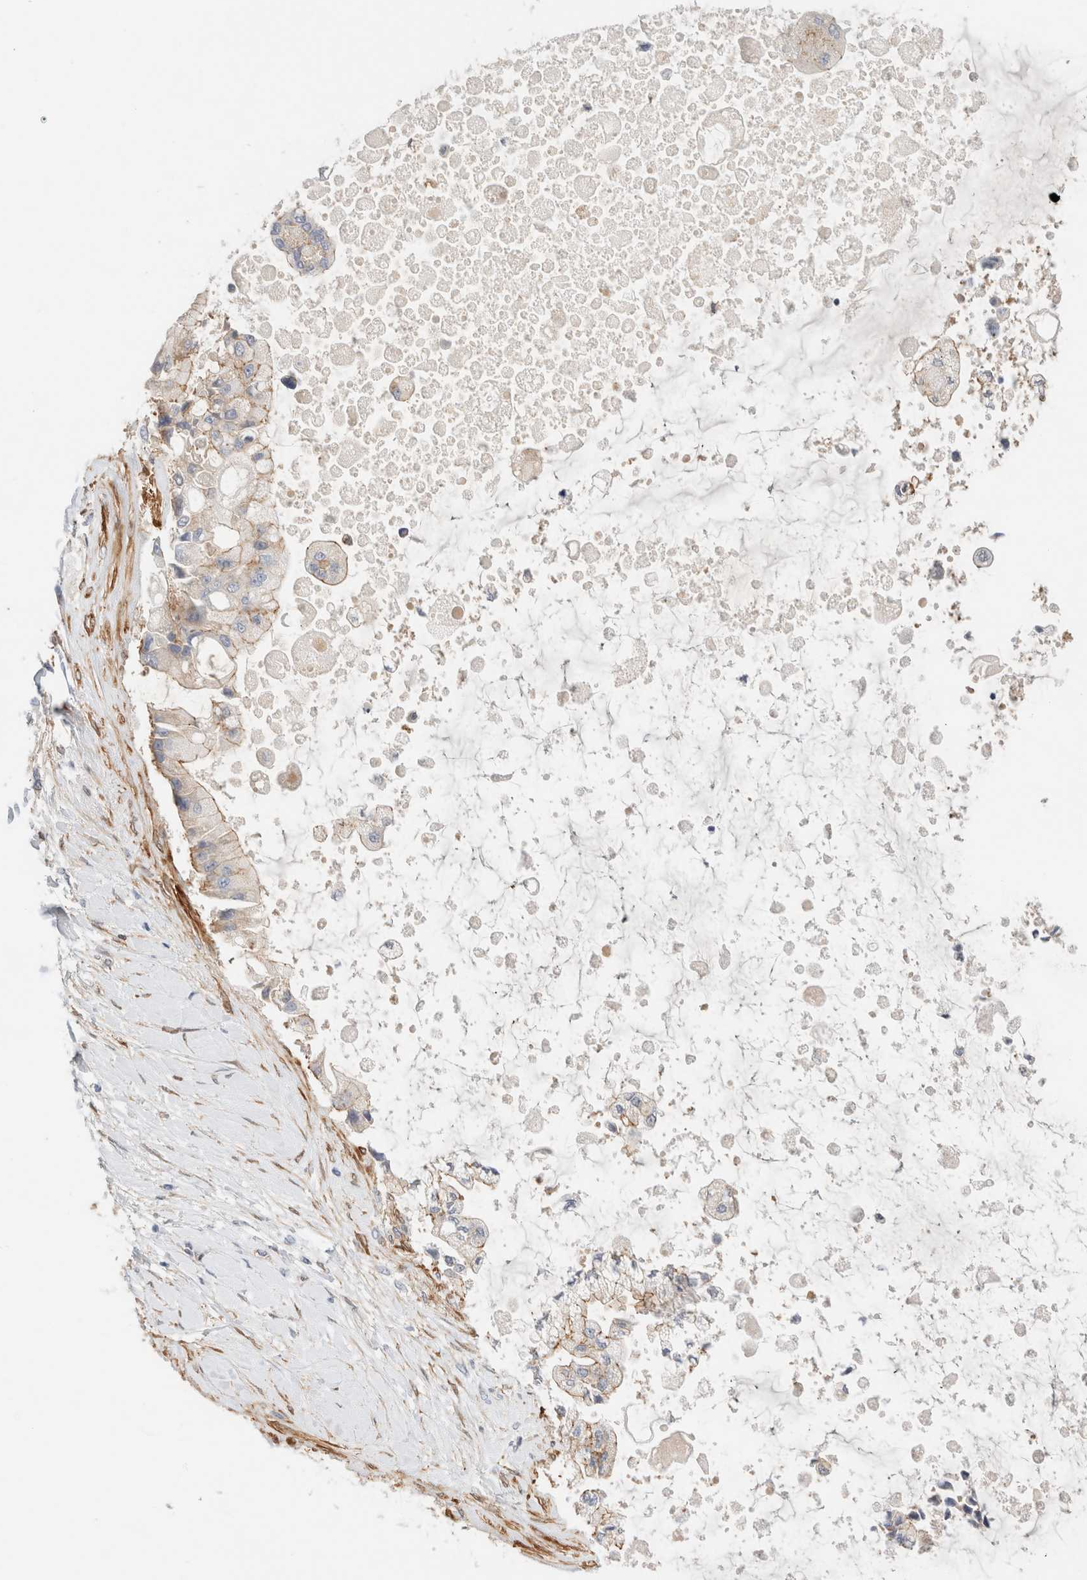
{"staining": {"intensity": "weak", "quantity": "25%-75%", "location": "cytoplasmic/membranous"}, "tissue": "liver cancer", "cell_type": "Tumor cells", "image_type": "cancer", "snomed": [{"axis": "morphology", "description": "Cholangiocarcinoma"}, {"axis": "topography", "description": "Liver"}], "caption": "Immunohistochemical staining of human liver cancer reveals low levels of weak cytoplasmic/membranous positivity in about 25%-75% of tumor cells. The staining is performed using DAB brown chromogen to label protein expression. The nuclei are counter-stained blue using hematoxylin.", "gene": "LMCD1", "patient": {"sex": "male", "age": 50}}